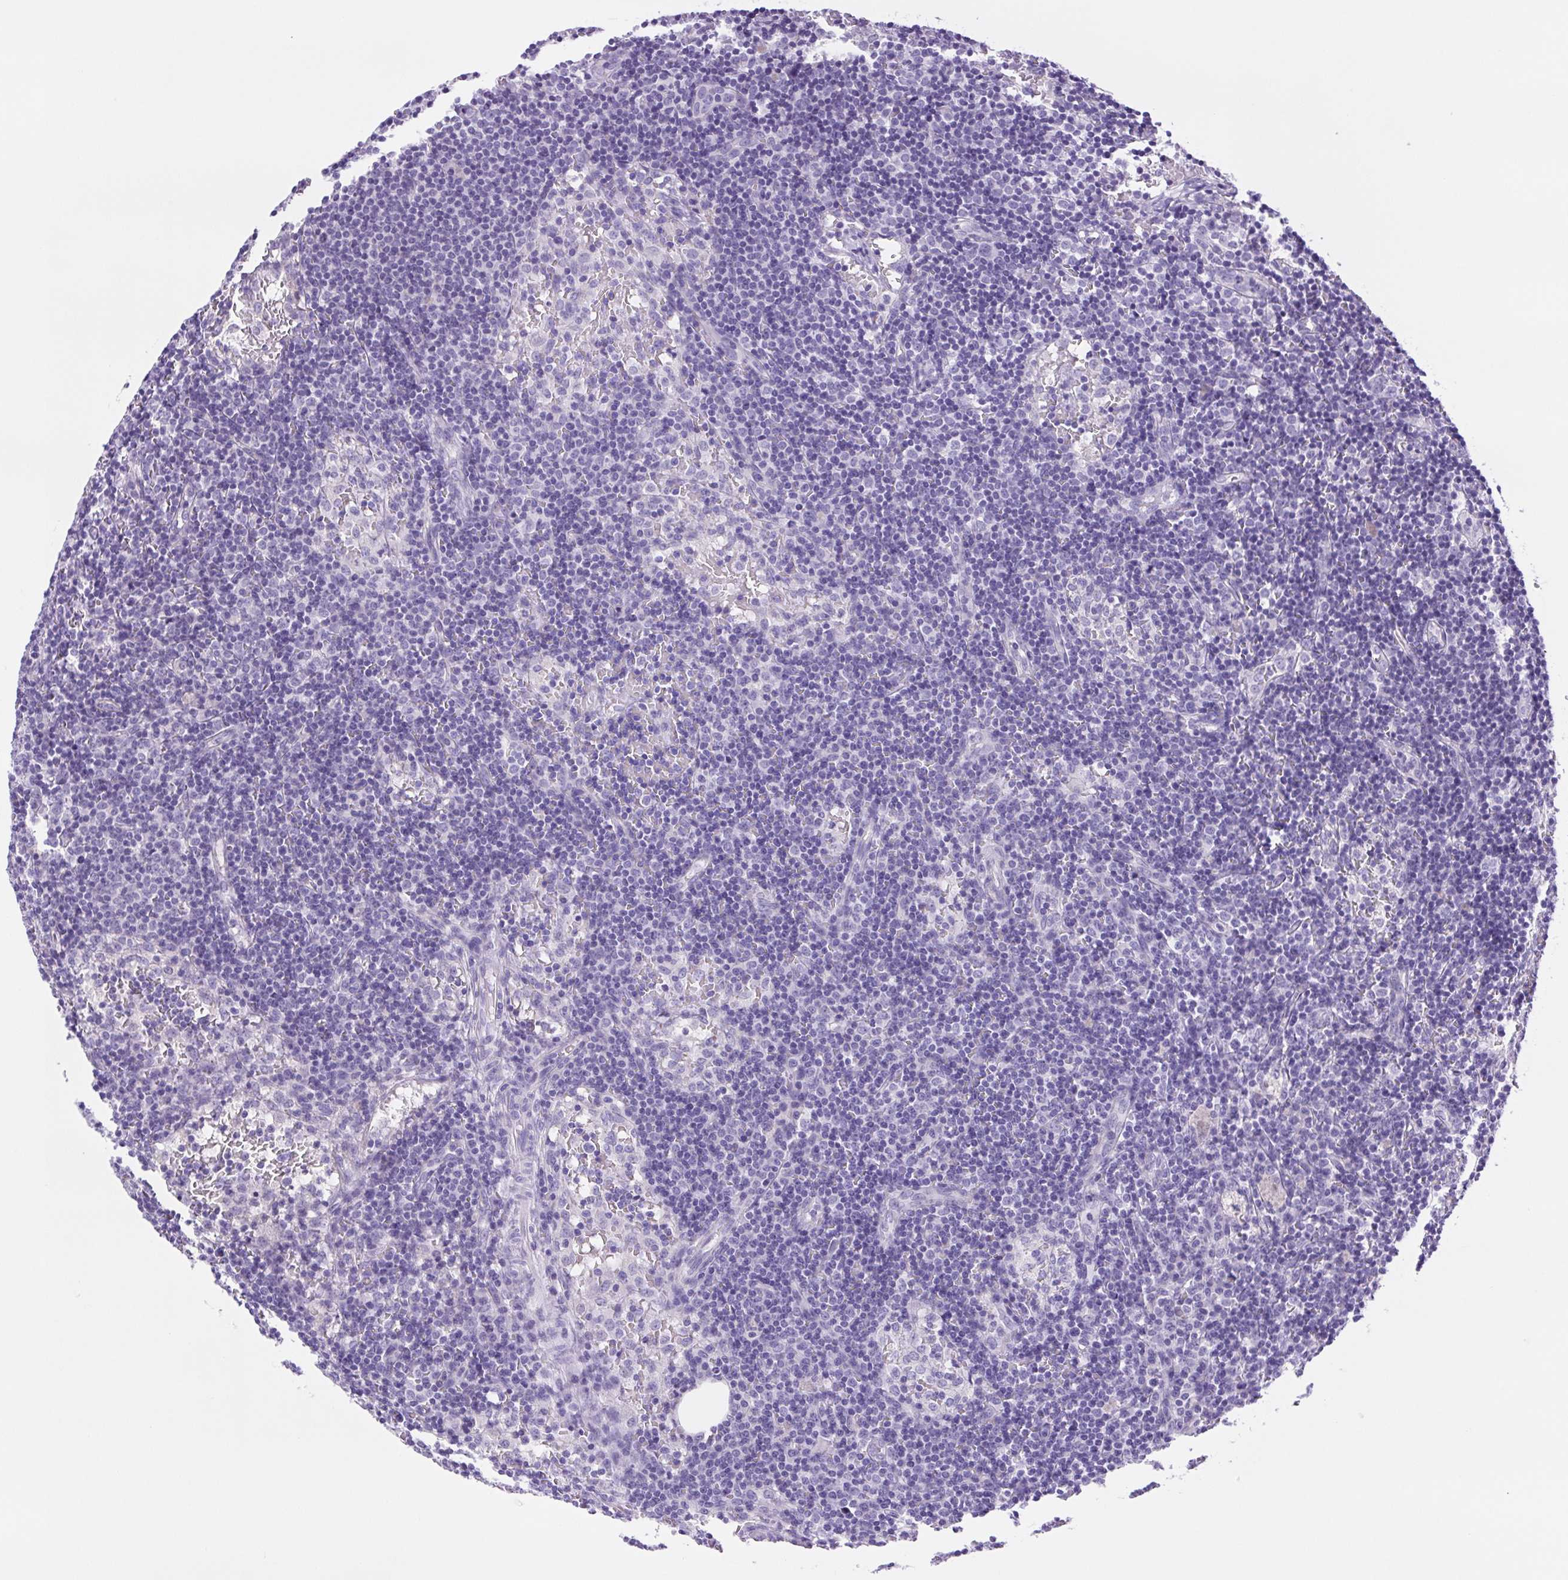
{"staining": {"intensity": "negative", "quantity": "none", "location": "none"}, "tissue": "lymph node", "cell_type": "Germinal center cells", "image_type": "normal", "snomed": [{"axis": "morphology", "description": "Normal tissue, NOS"}, {"axis": "topography", "description": "Lymph node"}], "caption": "Germinal center cells show no significant staining in normal lymph node.", "gene": "CDSN", "patient": {"sex": "female", "age": 41}}